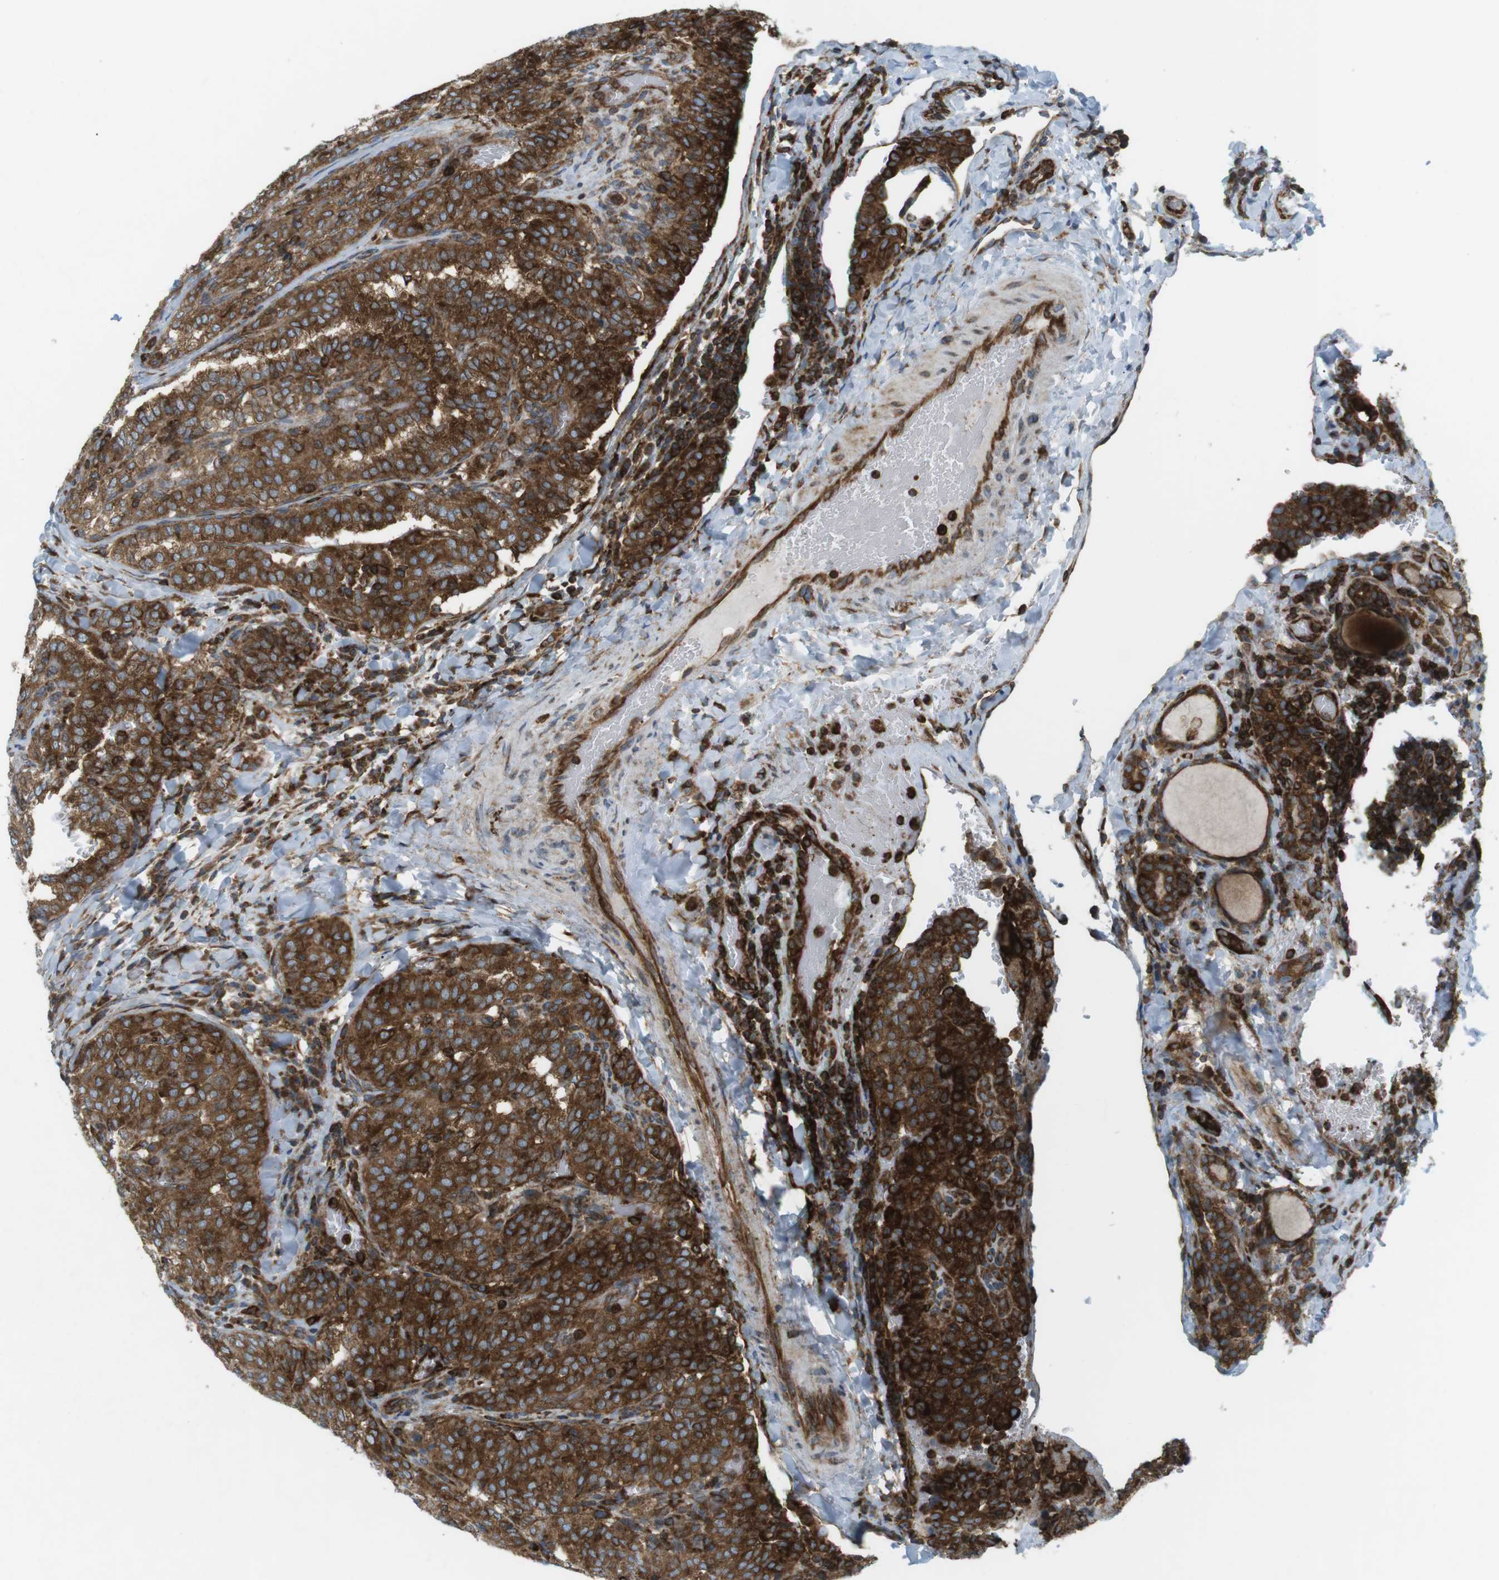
{"staining": {"intensity": "strong", "quantity": ">75%", "location": "cytoplasmic/membranous"}, "tissue": "thyroid cancer", "cell_type": "Tumor cells", "image_type": "cancer", "snomed": [{"axis": "morphology", "description": "Normal tissue, NOS"}, {"axis": "morphology", "description": "Papillary adenocarcinoma, NOS"}, {"axis": "topography", "description": "Thyroid gland"}], "caption": "Protein staining demonstrates strong cytoplasmic/membranous staining in approximately >75% of tumor cells in thyroid cancer.", "gene": "FLII", "patient": {"sex": "female", "age": 30}}